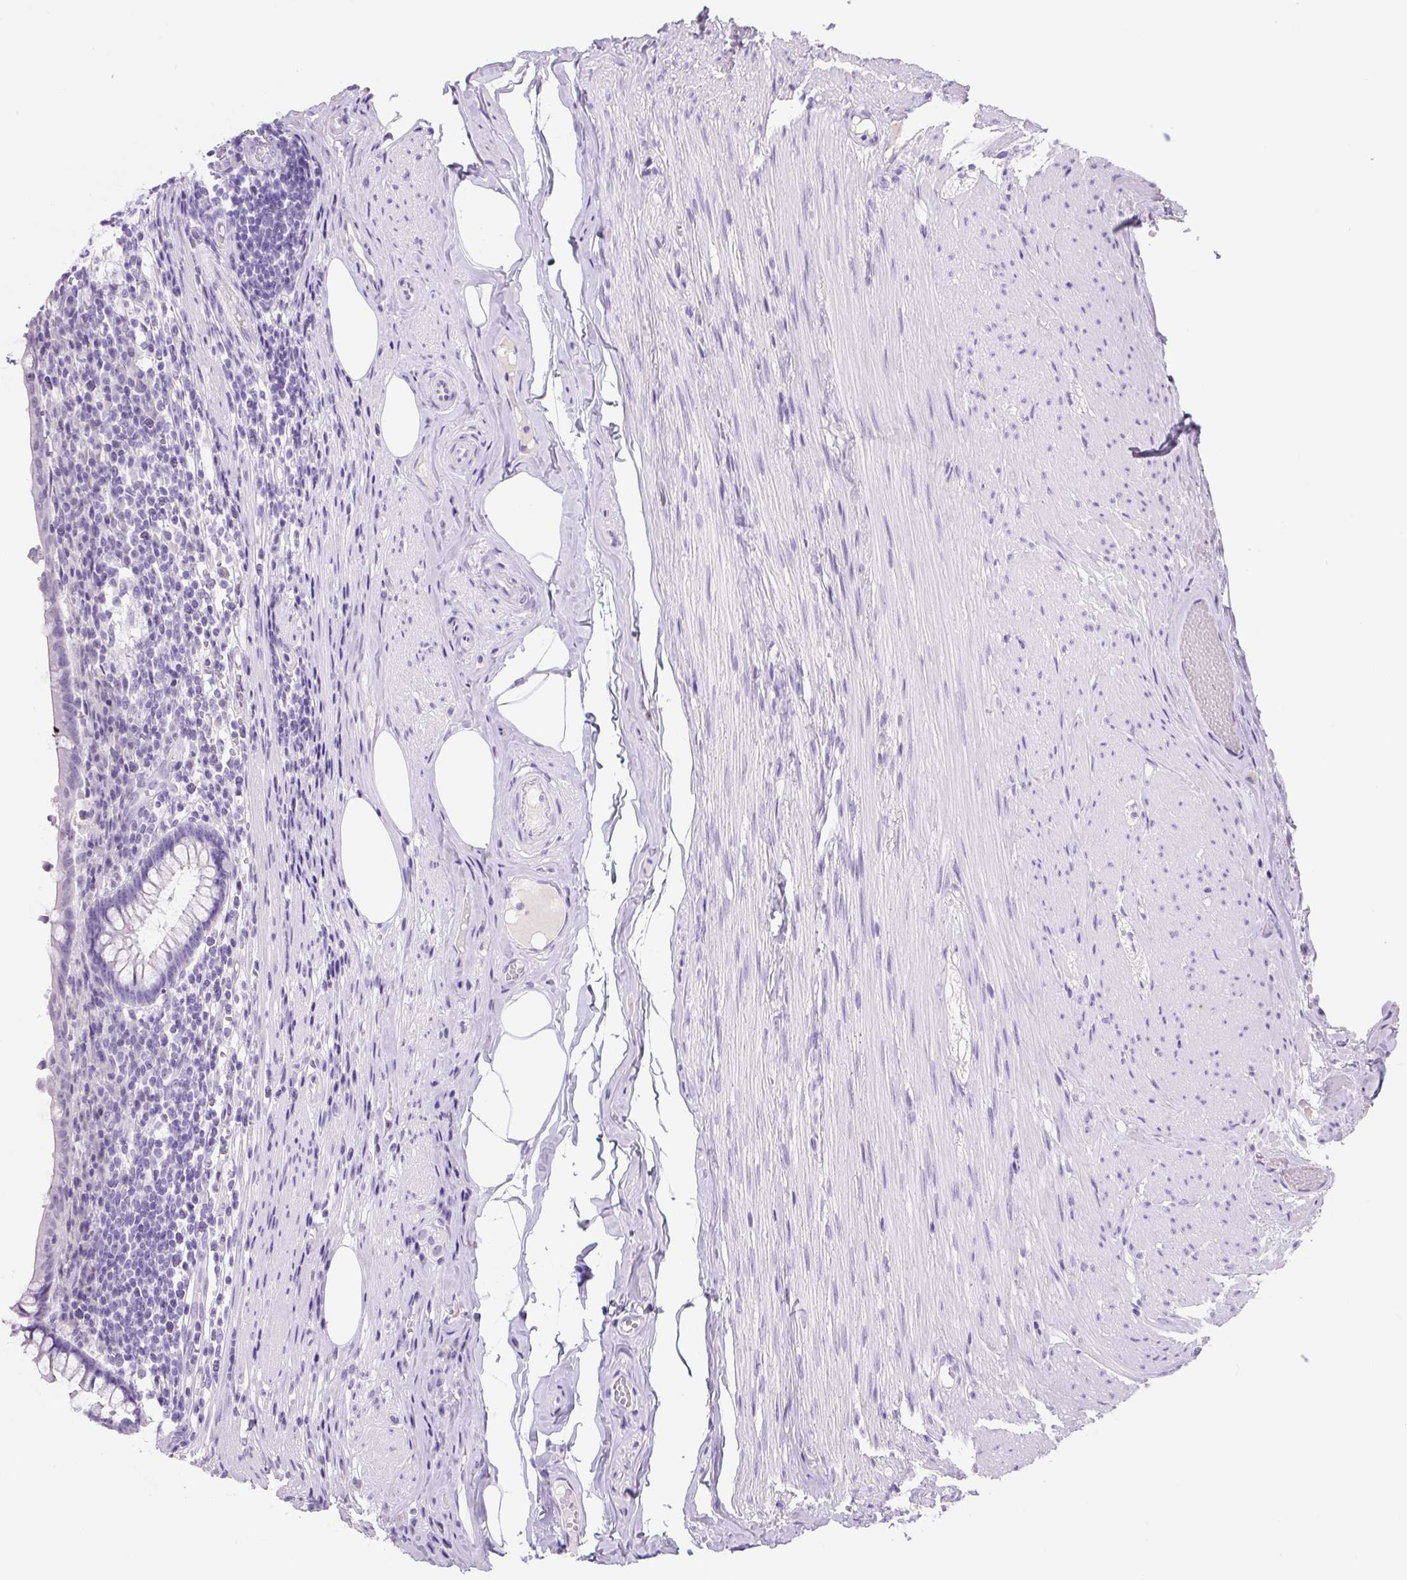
{"staining": {"intensity": "negative", "quantity": "none", "location": "none"}, "tissue": "appendix", "cell_type": "Glandular cells", "image_type": "normal", "snomed": [{"axis": "morphology", "description": "Normal tissue, NOS"}, {"axis": "topography", "description": "Appendix"}], "caption": "Appendix was stained to show a protein in brown. There is no significant positivity in glandular cells. (DAB (3,3'-diaminobenzidine) immunohistochemistry (IHC) visualized using brightfield microscopy, high magnification).", "gene": "PRRT1", "patient": {"sex": "female", "age": 56}}